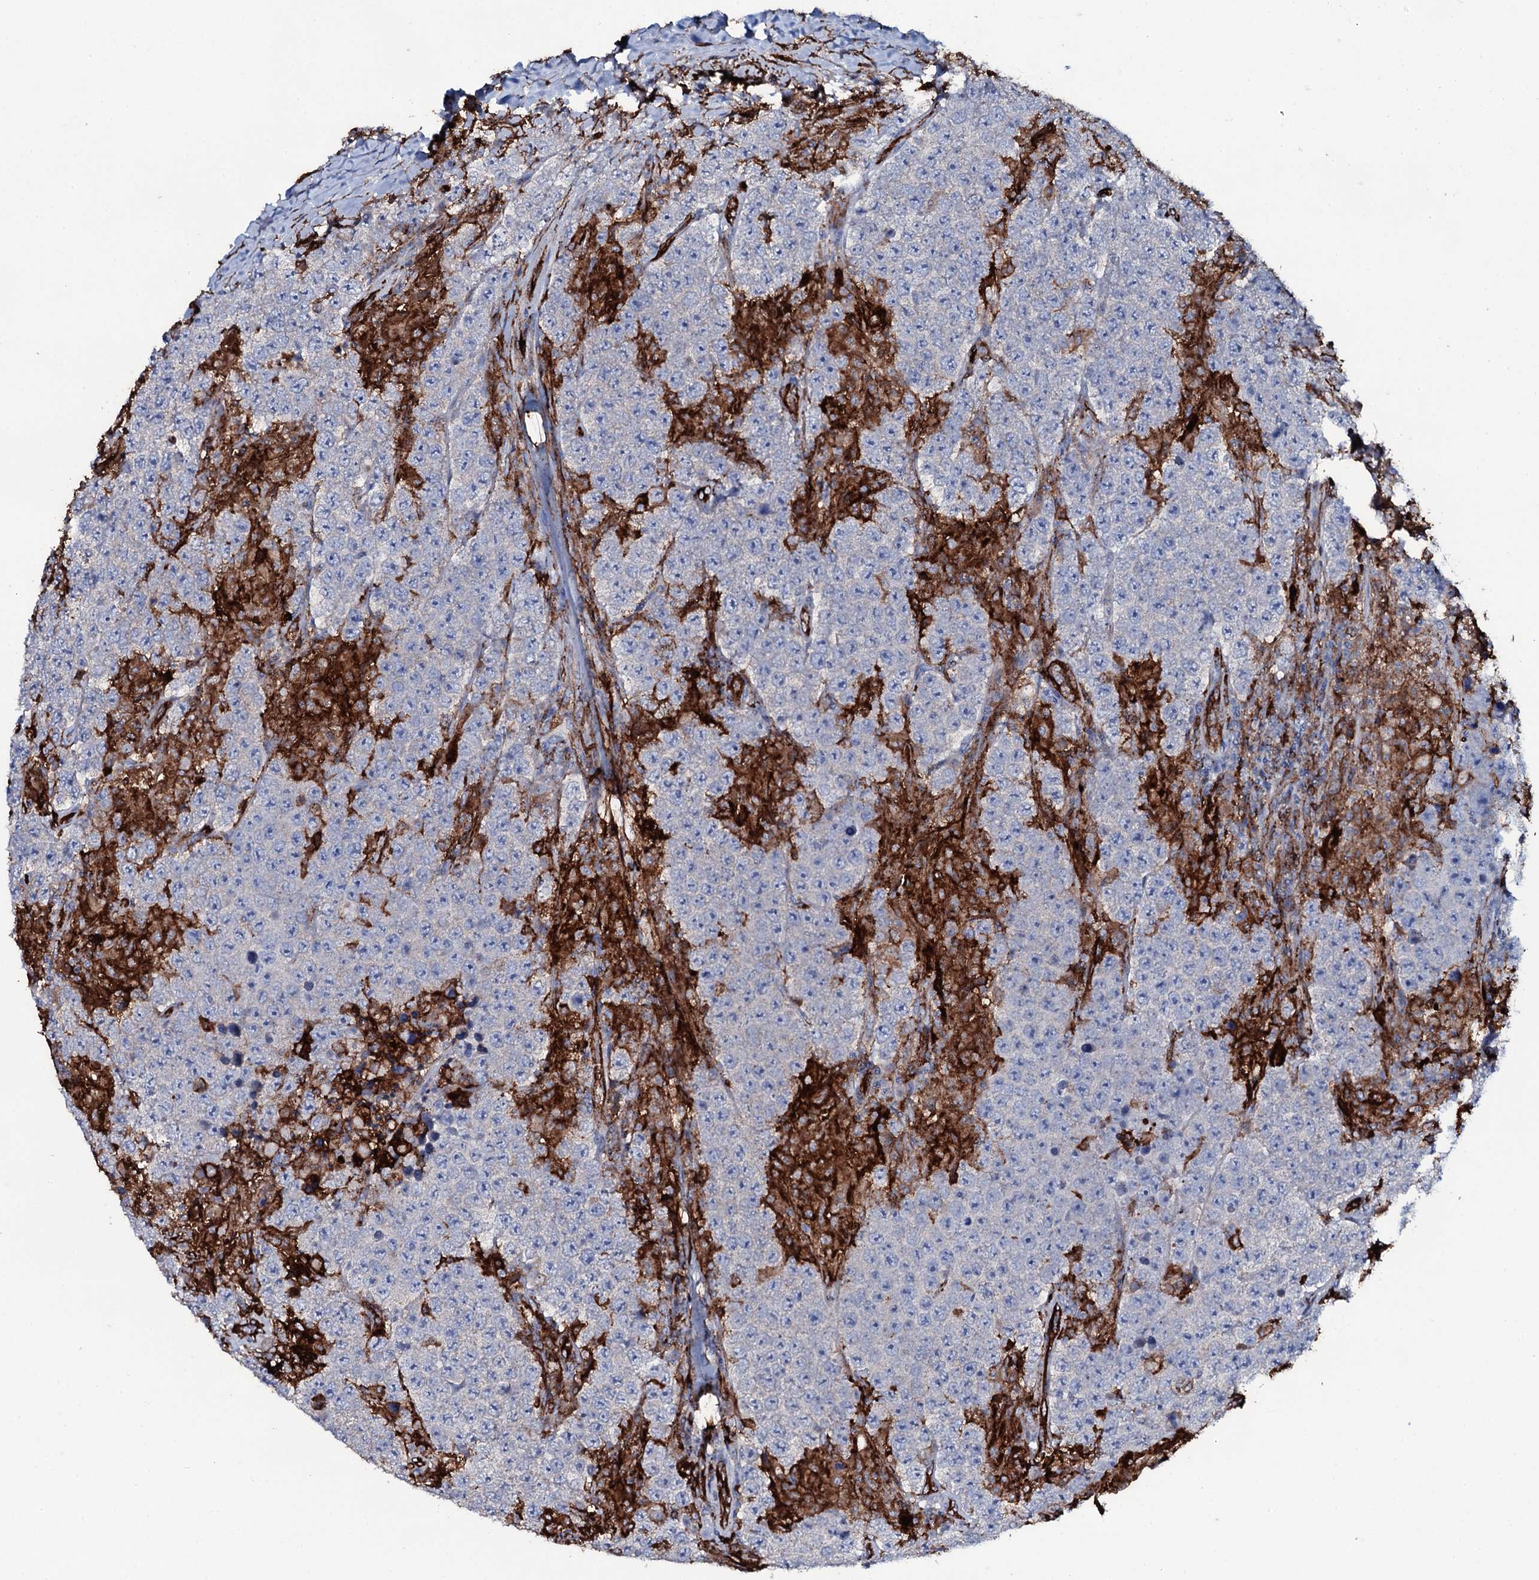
{"staining": {"intensity": "negative", "quantity": "none", "location": "none"}, "tissue": "testis cancer", "cell_type": "Tumor cells", "image_type": "cancer", "snomed": [{"axis": "morphology", "description": "Normal tissue, NOS"}, {"axis": "morphology", "description": "Urothelial carcinoma, High grade"}, {"axis": "morphology", "description": "Seminoma, NOS"}, {"axis": "morphology", "description": "Carcinoma, Embryonal, NOS"}, {"axis": "topography", "description": "Urinary bladder"}, {"axis": "topography", "description": "Testis"}], "caption": "Tumor cells show no significant protein expression in testis cancer (embryonal carcinoma).", "gene": "OSBPL2", "patient": {"sex": "male", "age": 41}}